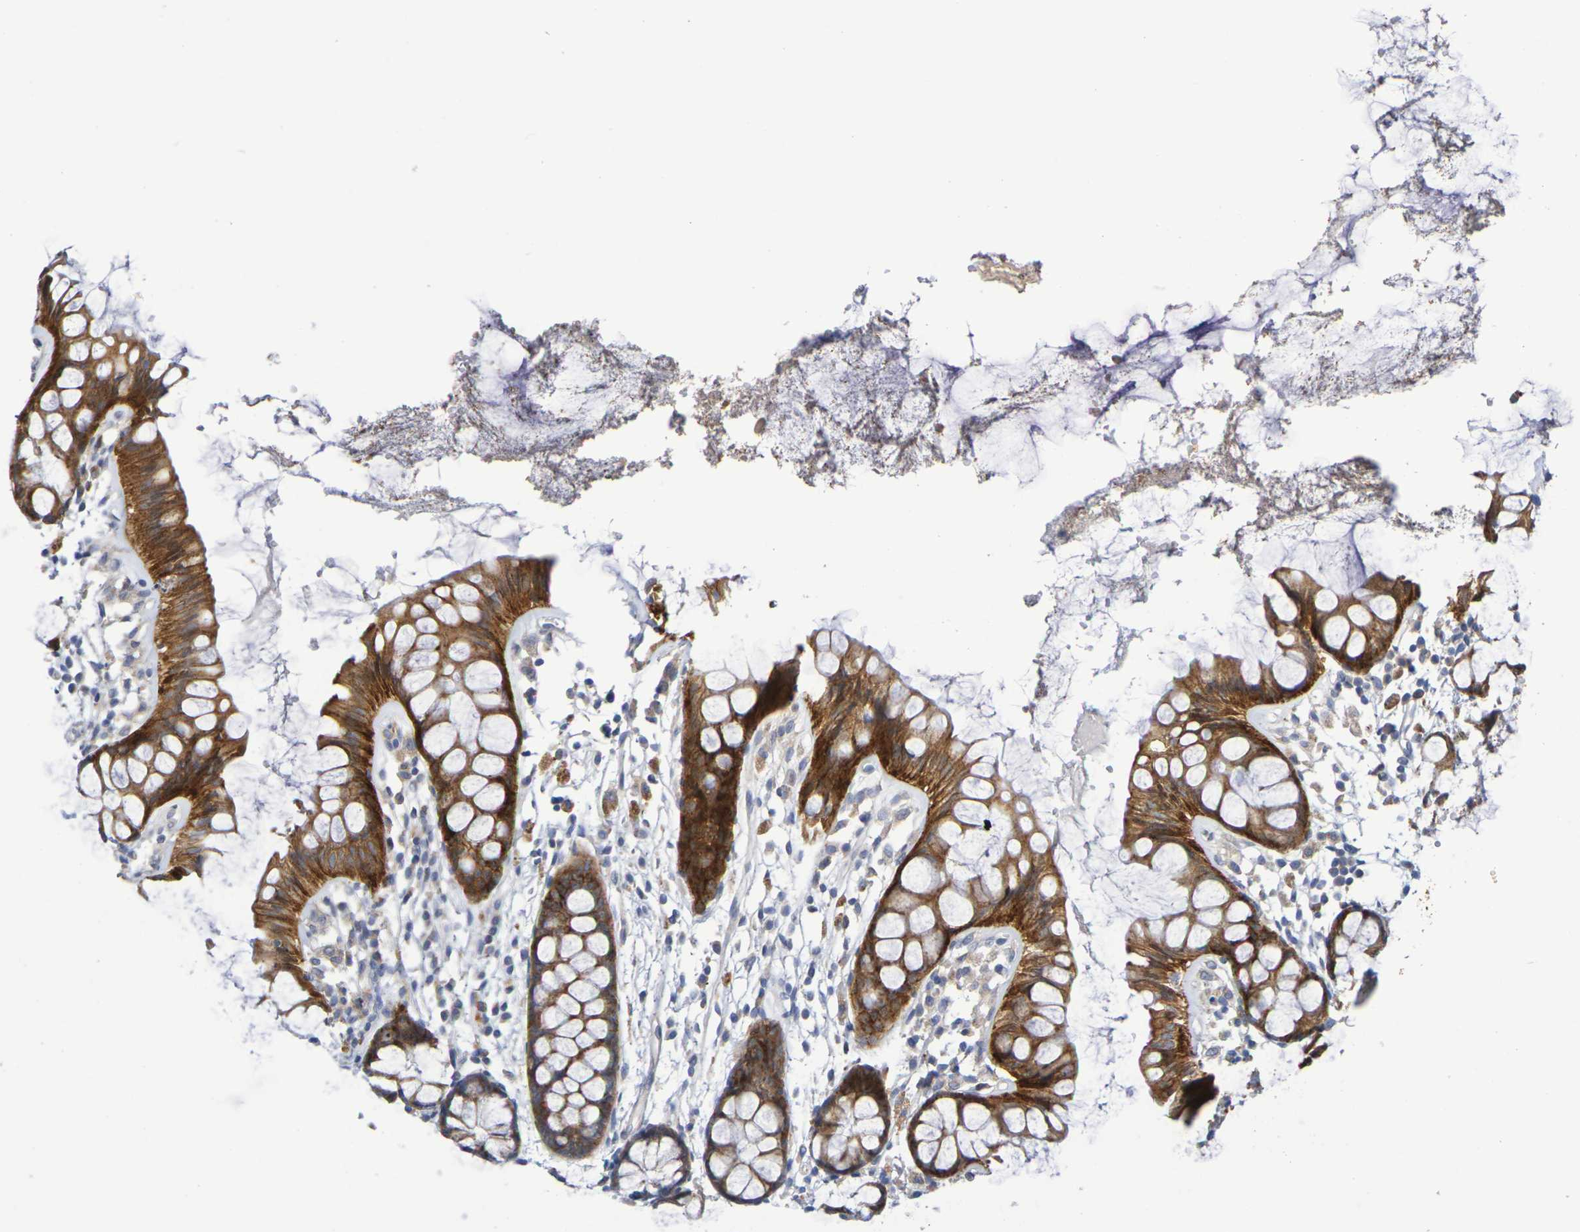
{"staining": {"intensity": "moderate", "quantity": ">75%", "location": "cytoplasmic/membranous"}, "tissue": "rectum", "cell_type": "Glandular cells", "image_type": "normal", "snomed": [{"axis": "morphology", "description": "Normal tissue, NOS"}, {"axis": "topography", "description": "Rectum"}], "caption": "Moderate cytoplasmic/membranous staining for a protein is seen in about >75% of glandular cells of normal rectum using immunohistochemistry.", "gene": "SDC4", "patient": {"sex": "female", "age": 66}}